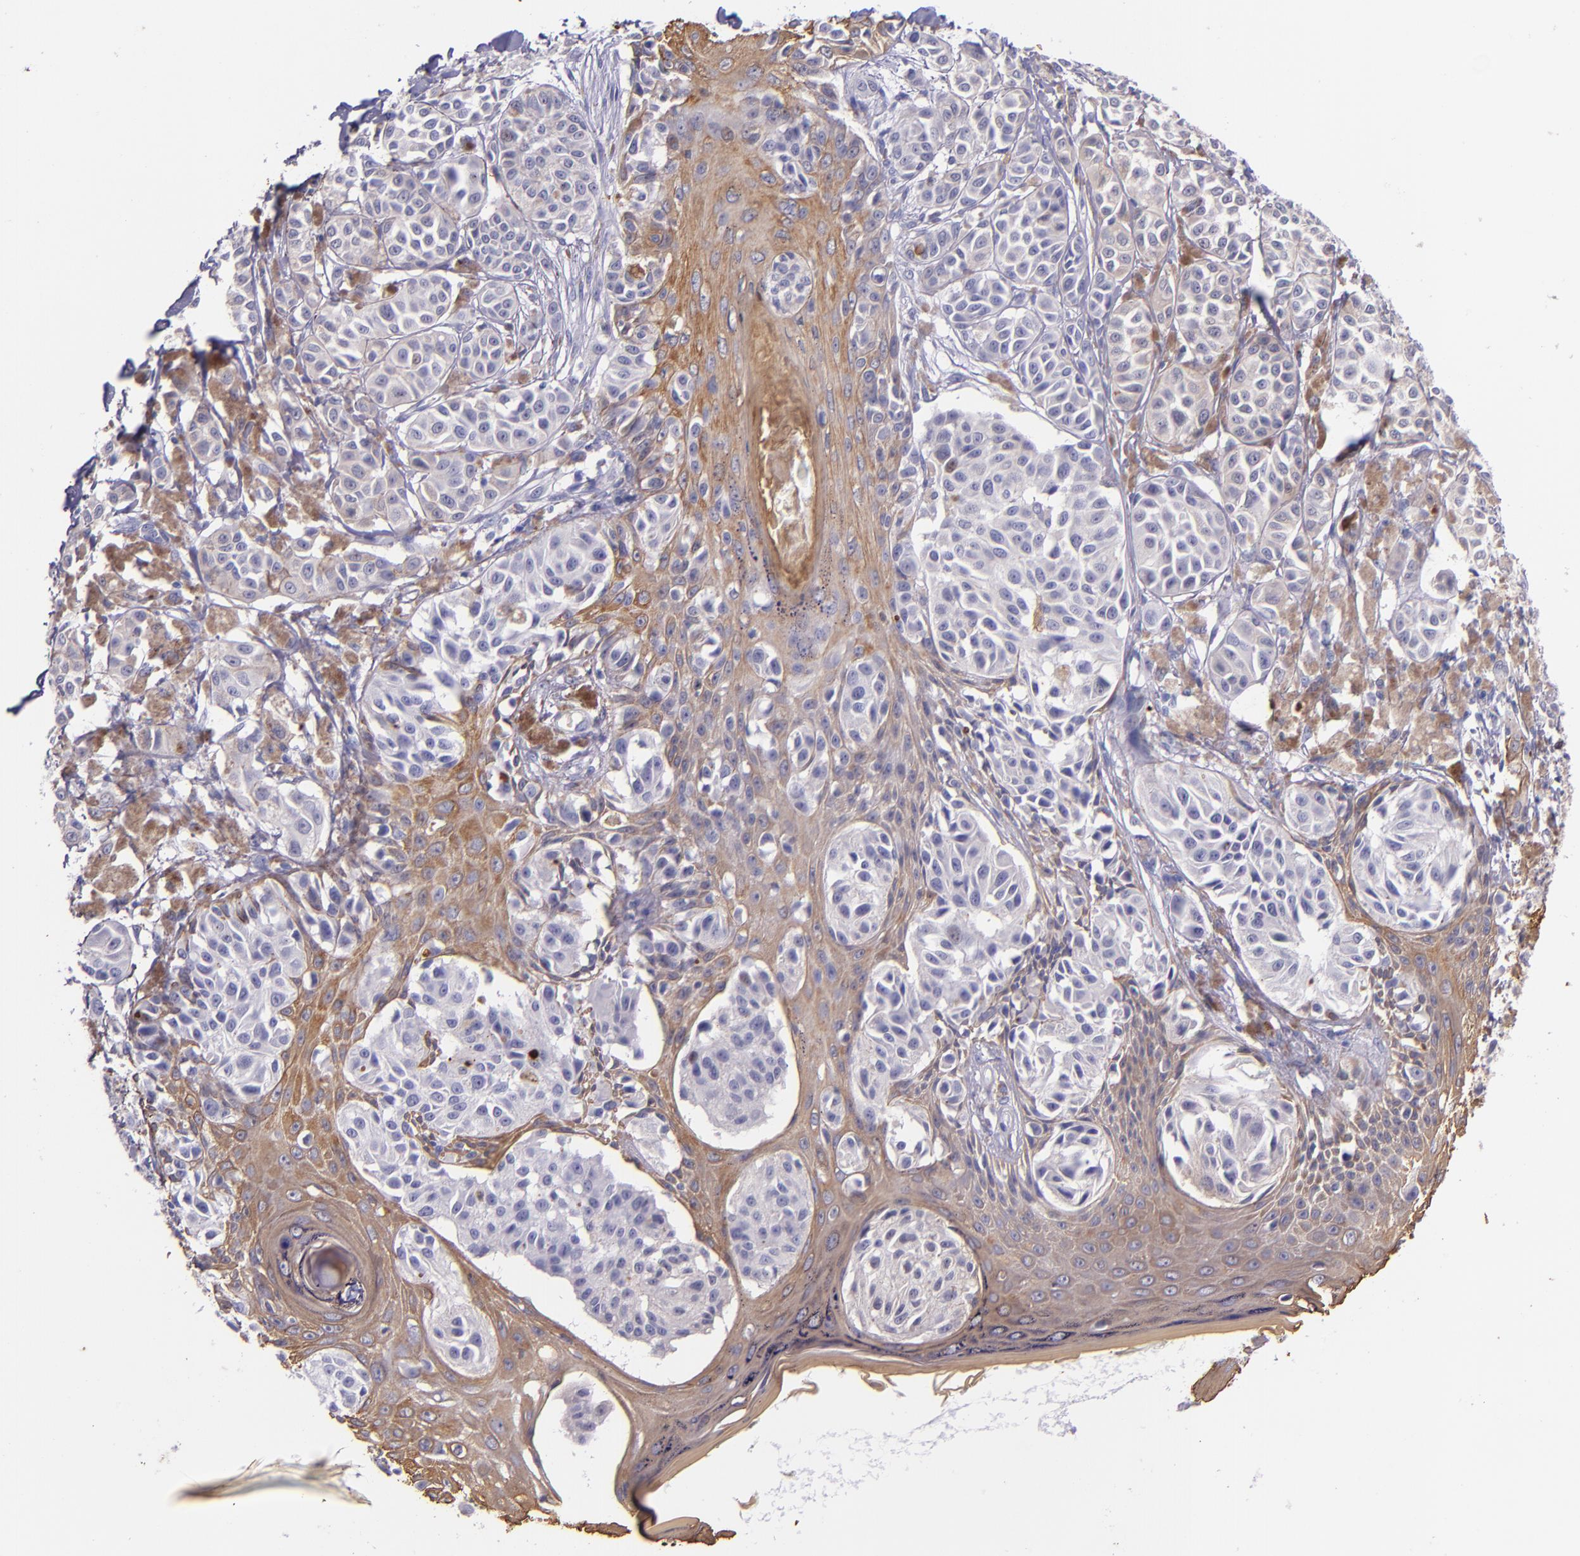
{"staining": {"intensity": "negative", "quantity": "none", "location": "none"}, "tissue": "melanoma", "cell_type": "Tumor cells", "image_type": "cancer", "snomed": [{"axis": "morphology", "description": "Malignant melanoma, NOS"}, {"axis": "topography", "description": "Skin"}], "caption": "DAB (3,3'-diaminobenzidine) immunohistochemical staining of malignant melanoma displays no significant expression in tumor cells.", "gene": "KRT4", "patient": {"sex": "male", "age": 76}}